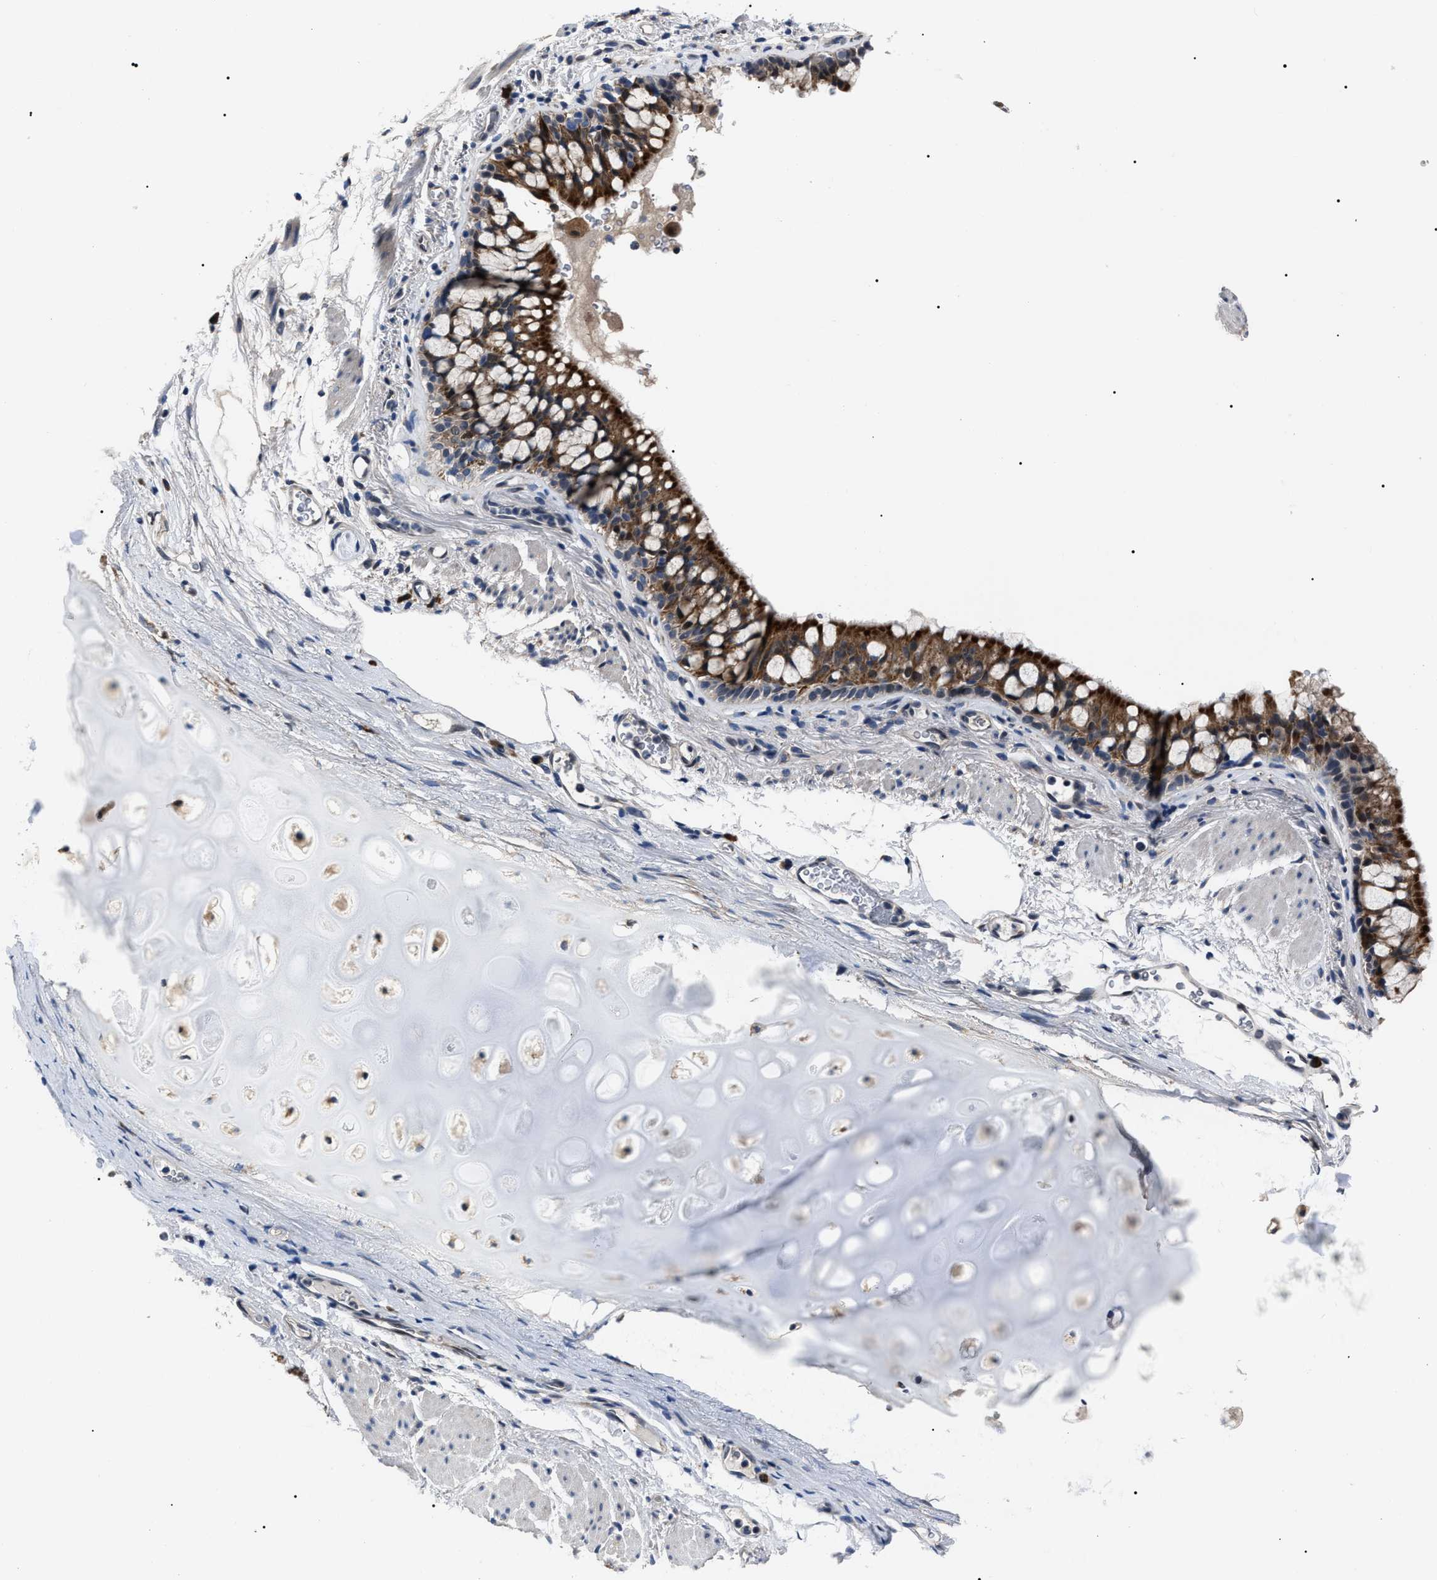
{"staining": {"intensity": "strong", "quantity": ">75%", "location": "cytoplasmic/membranous"}, "tissue": "bronchus", "cell_type": "Respiratory epithelial cells", "image_type": "normal", "snomed": [{"axis": "morphology", "description": "Normal tissue, NOS"}, {"axis": "topography", "description": "Cartilage tissue"}, {"axis": "topography", "description": "Bronchus"}], "caption": "This is a histology image of immunohistochemistry staining of unremarkable bronchus, which shows strong expression in the cytoplasmic/membranous of respiratory epithelial cells.", "gene": "LRRC14", "patient": {"sex": "female", "age": 53}}